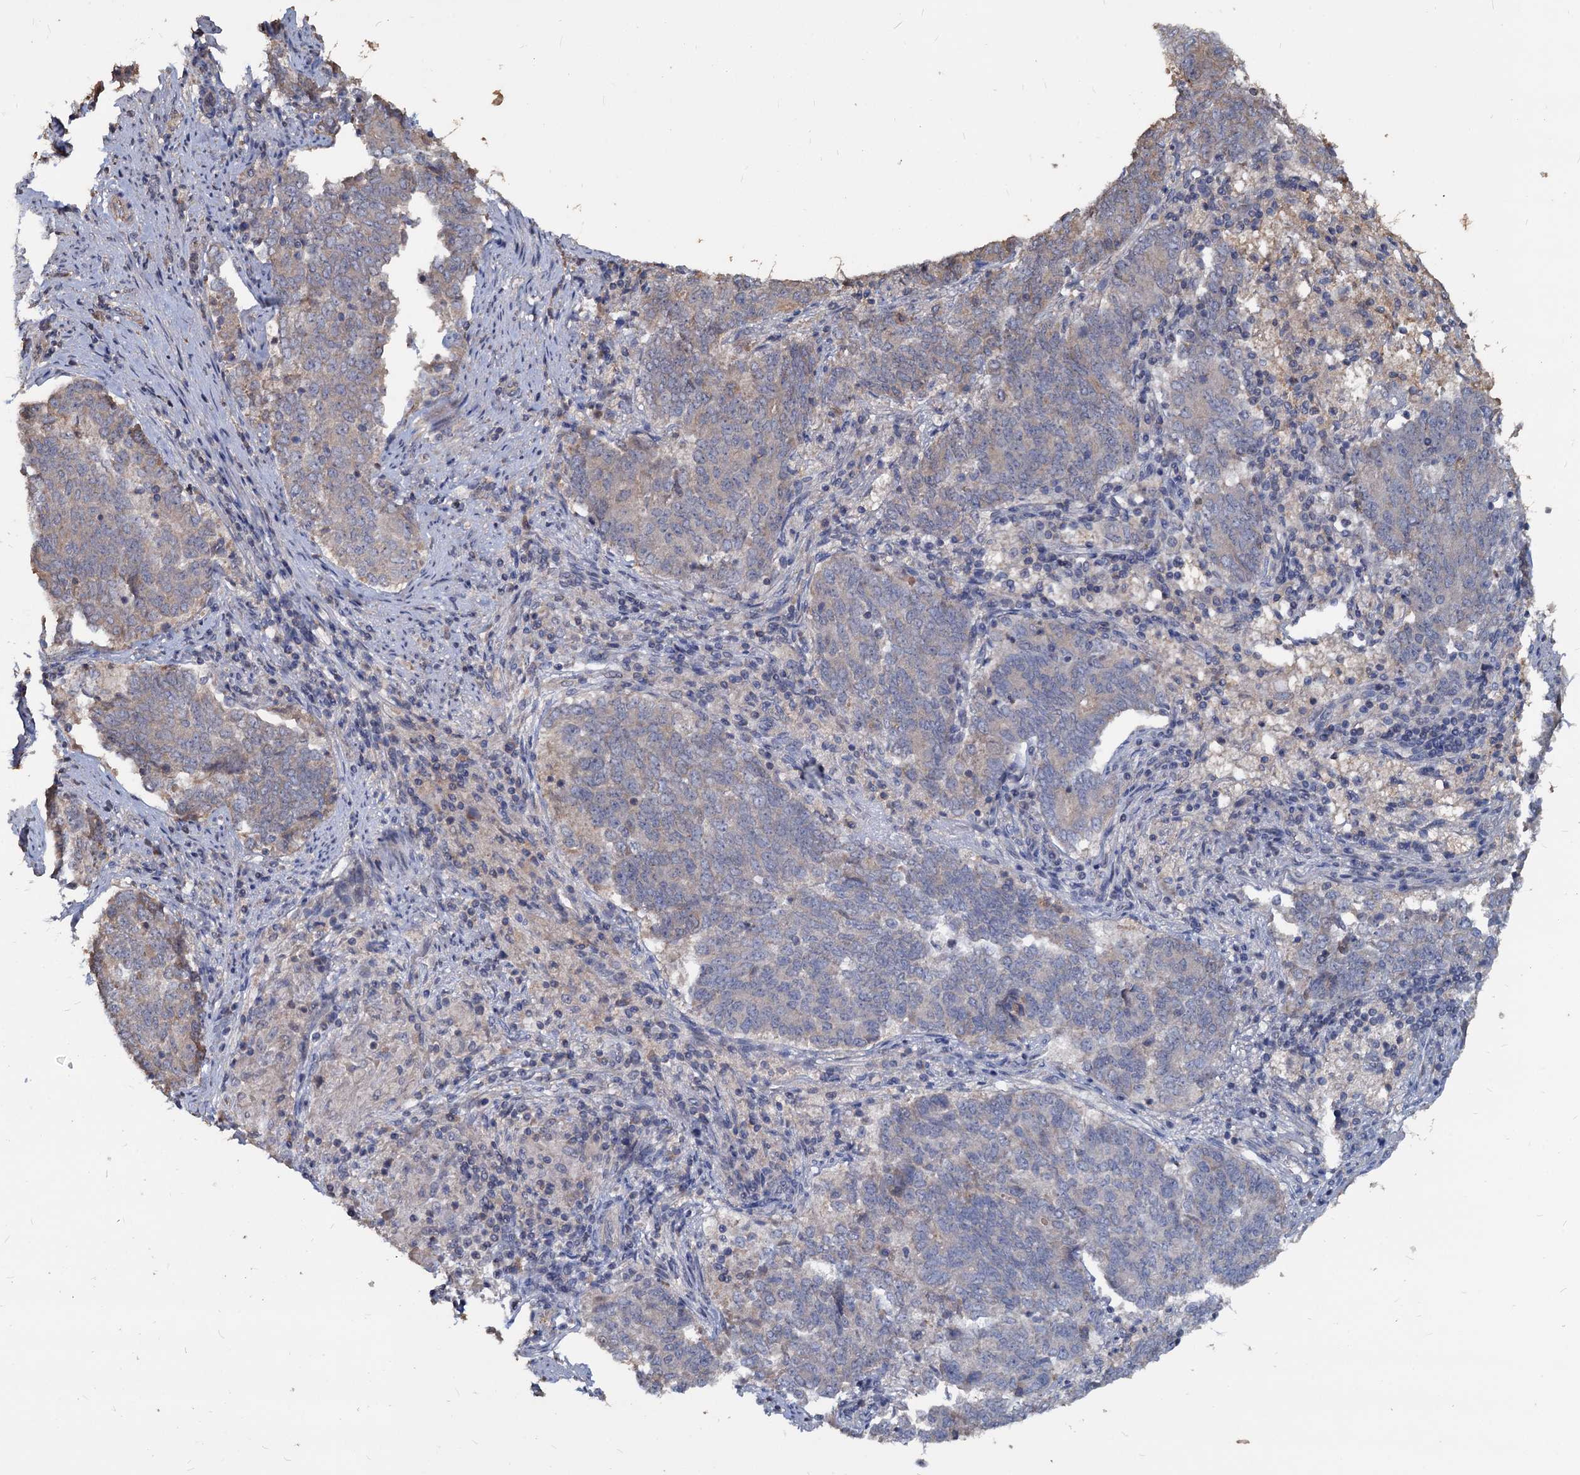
{"staining": {"intensity": "negative", "quantity": "none", "location": "none"}, "tissue": "endometrial cancer", "cell_type": "Tumor cells", "image_type": "cancer", "snomed": [{"axis": "morphology", "description": "Adenocarcinoma, NOS"}, {"axis": "topography", "description": "Endometrium"}], "caption": "IHC photomicrograph of endometrial cancer stained for a protein (brown), which demonstrates no positivity in tumor cells. The staining is performed using DAB brown chromogen with nuclei counter-stained in using hematoxylin.", "gene": "DEPDC4", "patient": {"sex": "female", "age": 80}}